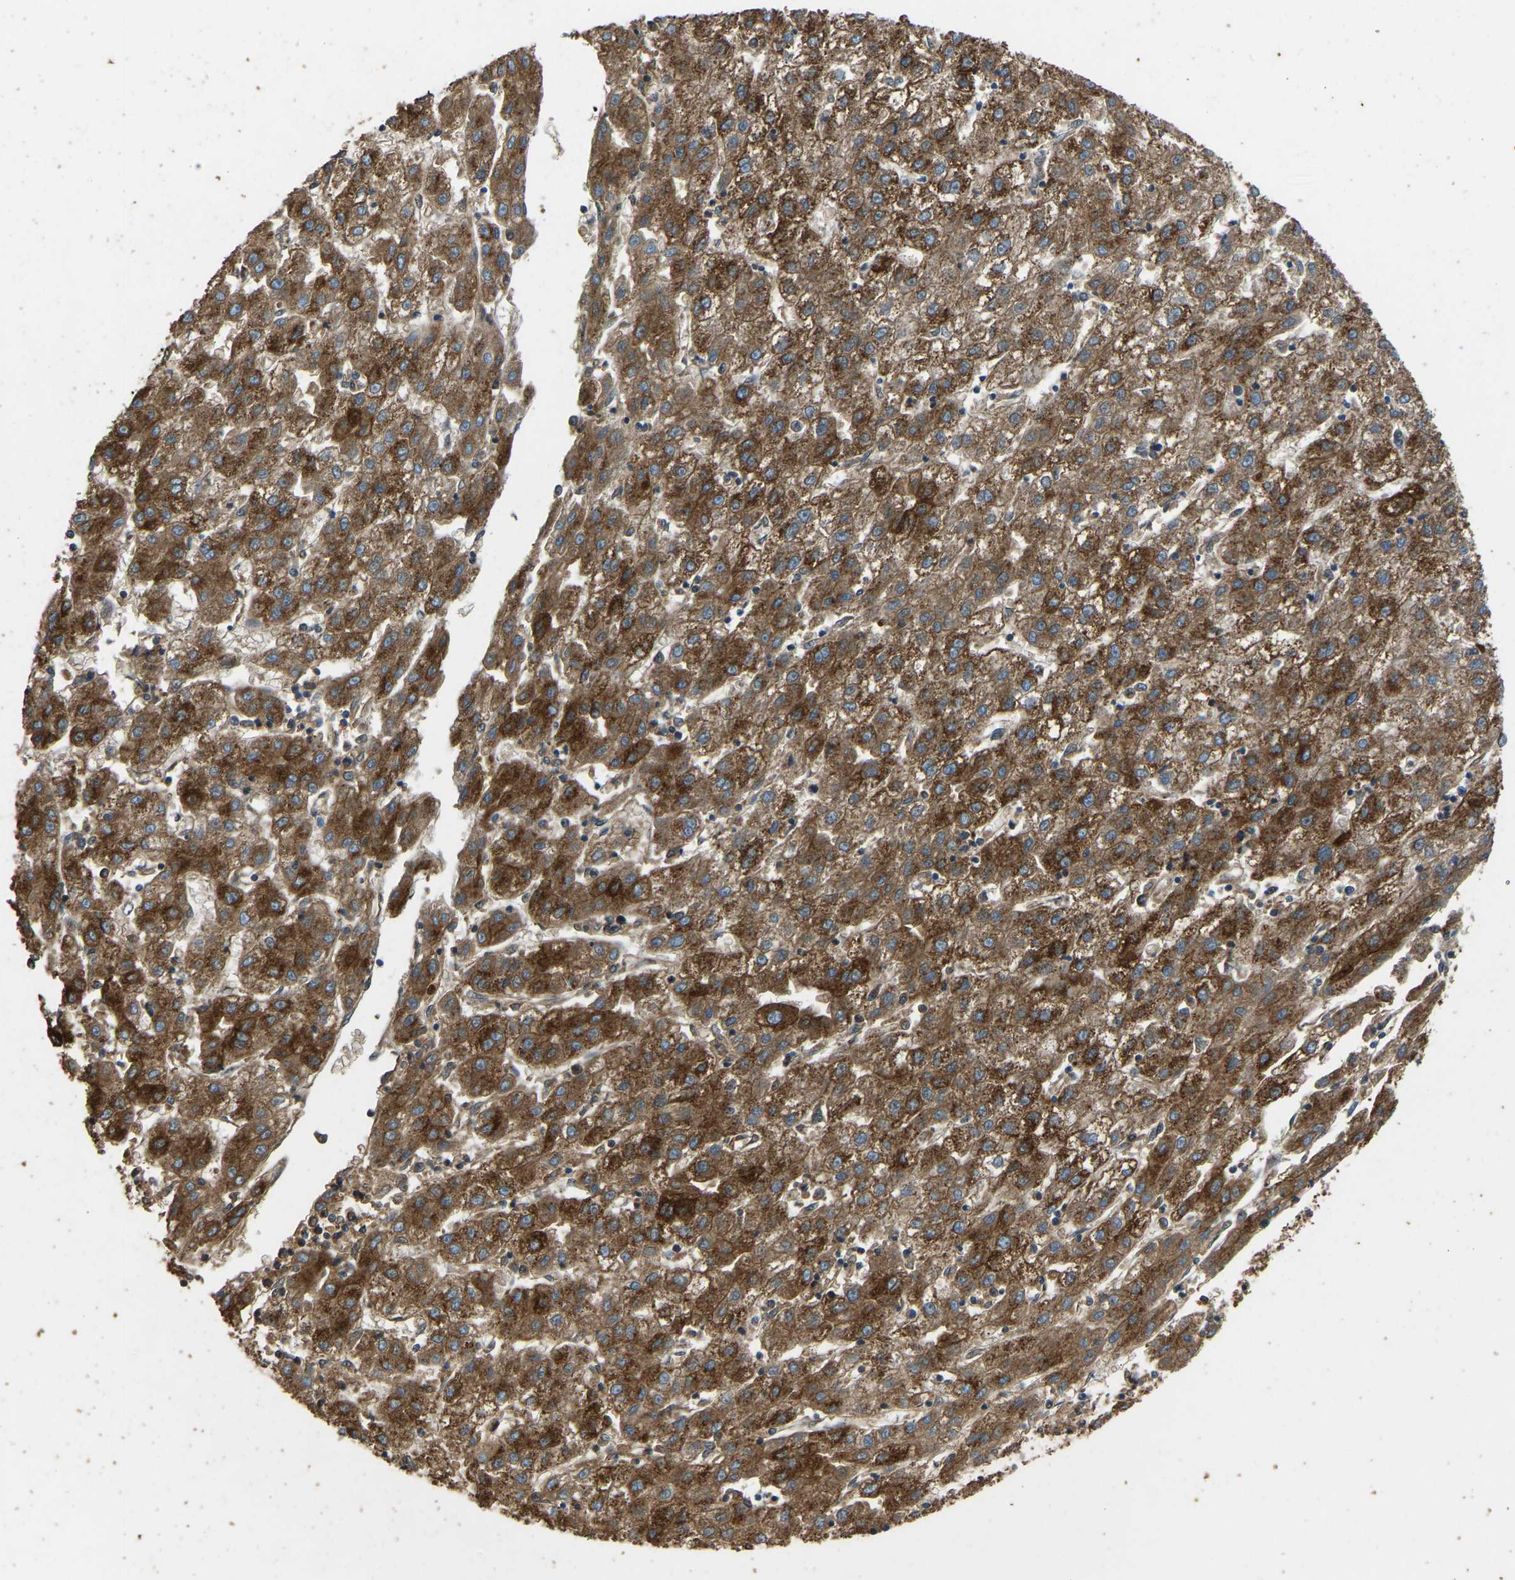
{"staining": {"intensity": "strong", "quantity": ">75%", "location": "cytoplasmic/membranous"}, "tissue": "liver cancer", "cell_type": "Tumor cells", "image_type": "cancer", "snomed": [{"axis": "morphology", "description": "Carcinoma, Hepatocellular, NOS"}, {"axis": "topography", "description": "Liver"}], "caption": "Tumor cells show high levels of strong cytoplasmic/membranous staining in approximately >75% of cells in human liver cancer (hepatocellular carcinoma).", "gene": "ZNF200", "patient": {"sex": "male", "age": 72}}